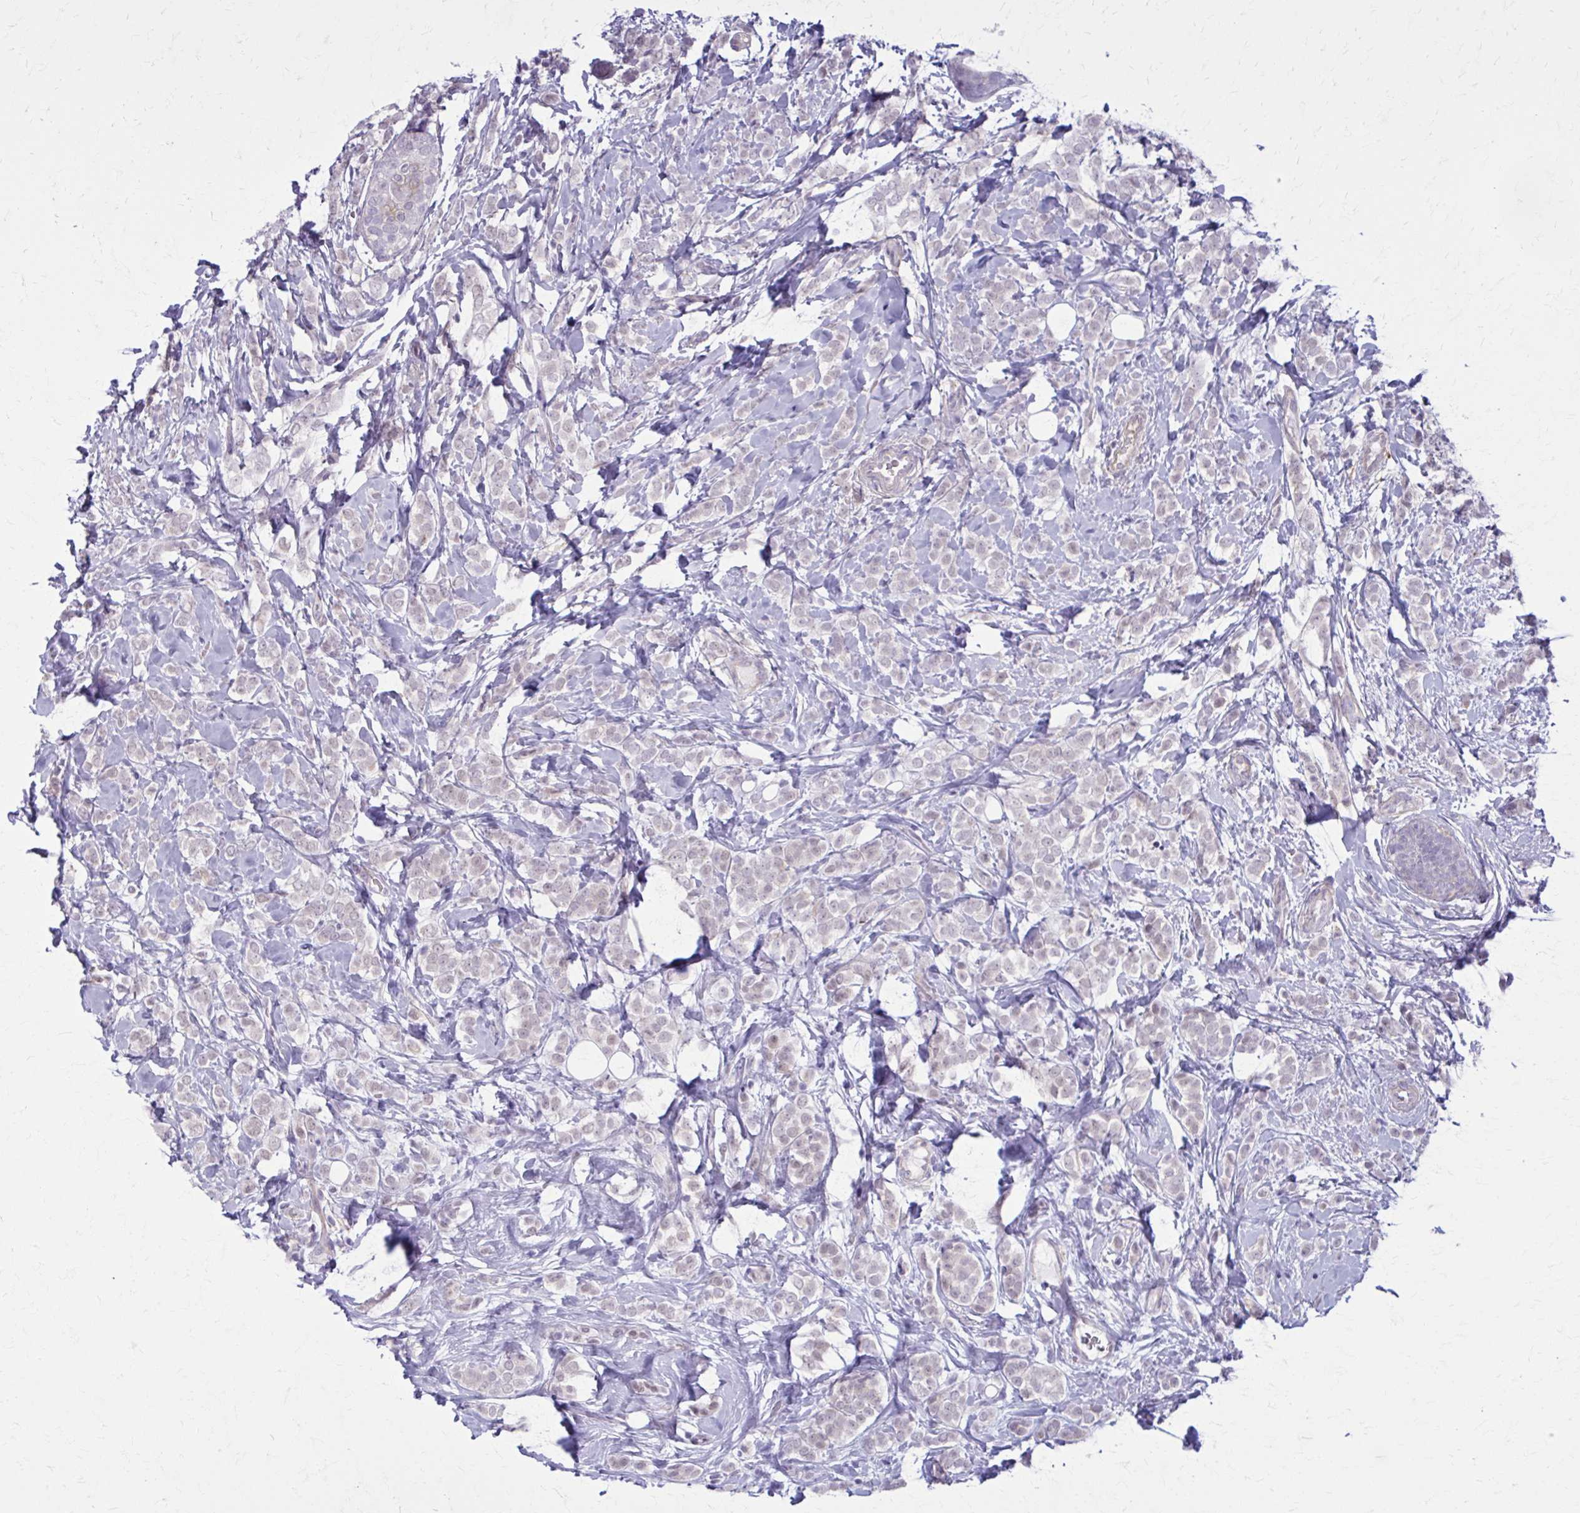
{"staining": {"intensity": "negative", "quantity": "none", "location": "none"}, "tissue": "breast cancer", "cell_type": "Tumor cells", "image_type": "cancer", "snomed": [{"axis": "morphology", "description": "Lobular carcinoma"}, {"axis": "topography", "description": "Breast"}], "caption": "This micrograph is of lobular carcinoma (breast) stained with IHC to label a protein in brown with the nuclei are counter-stained blue. There is no positivity in tumor cells.", "gene": "NUMBL", "patient": {"sex": "female", "age": 49}}